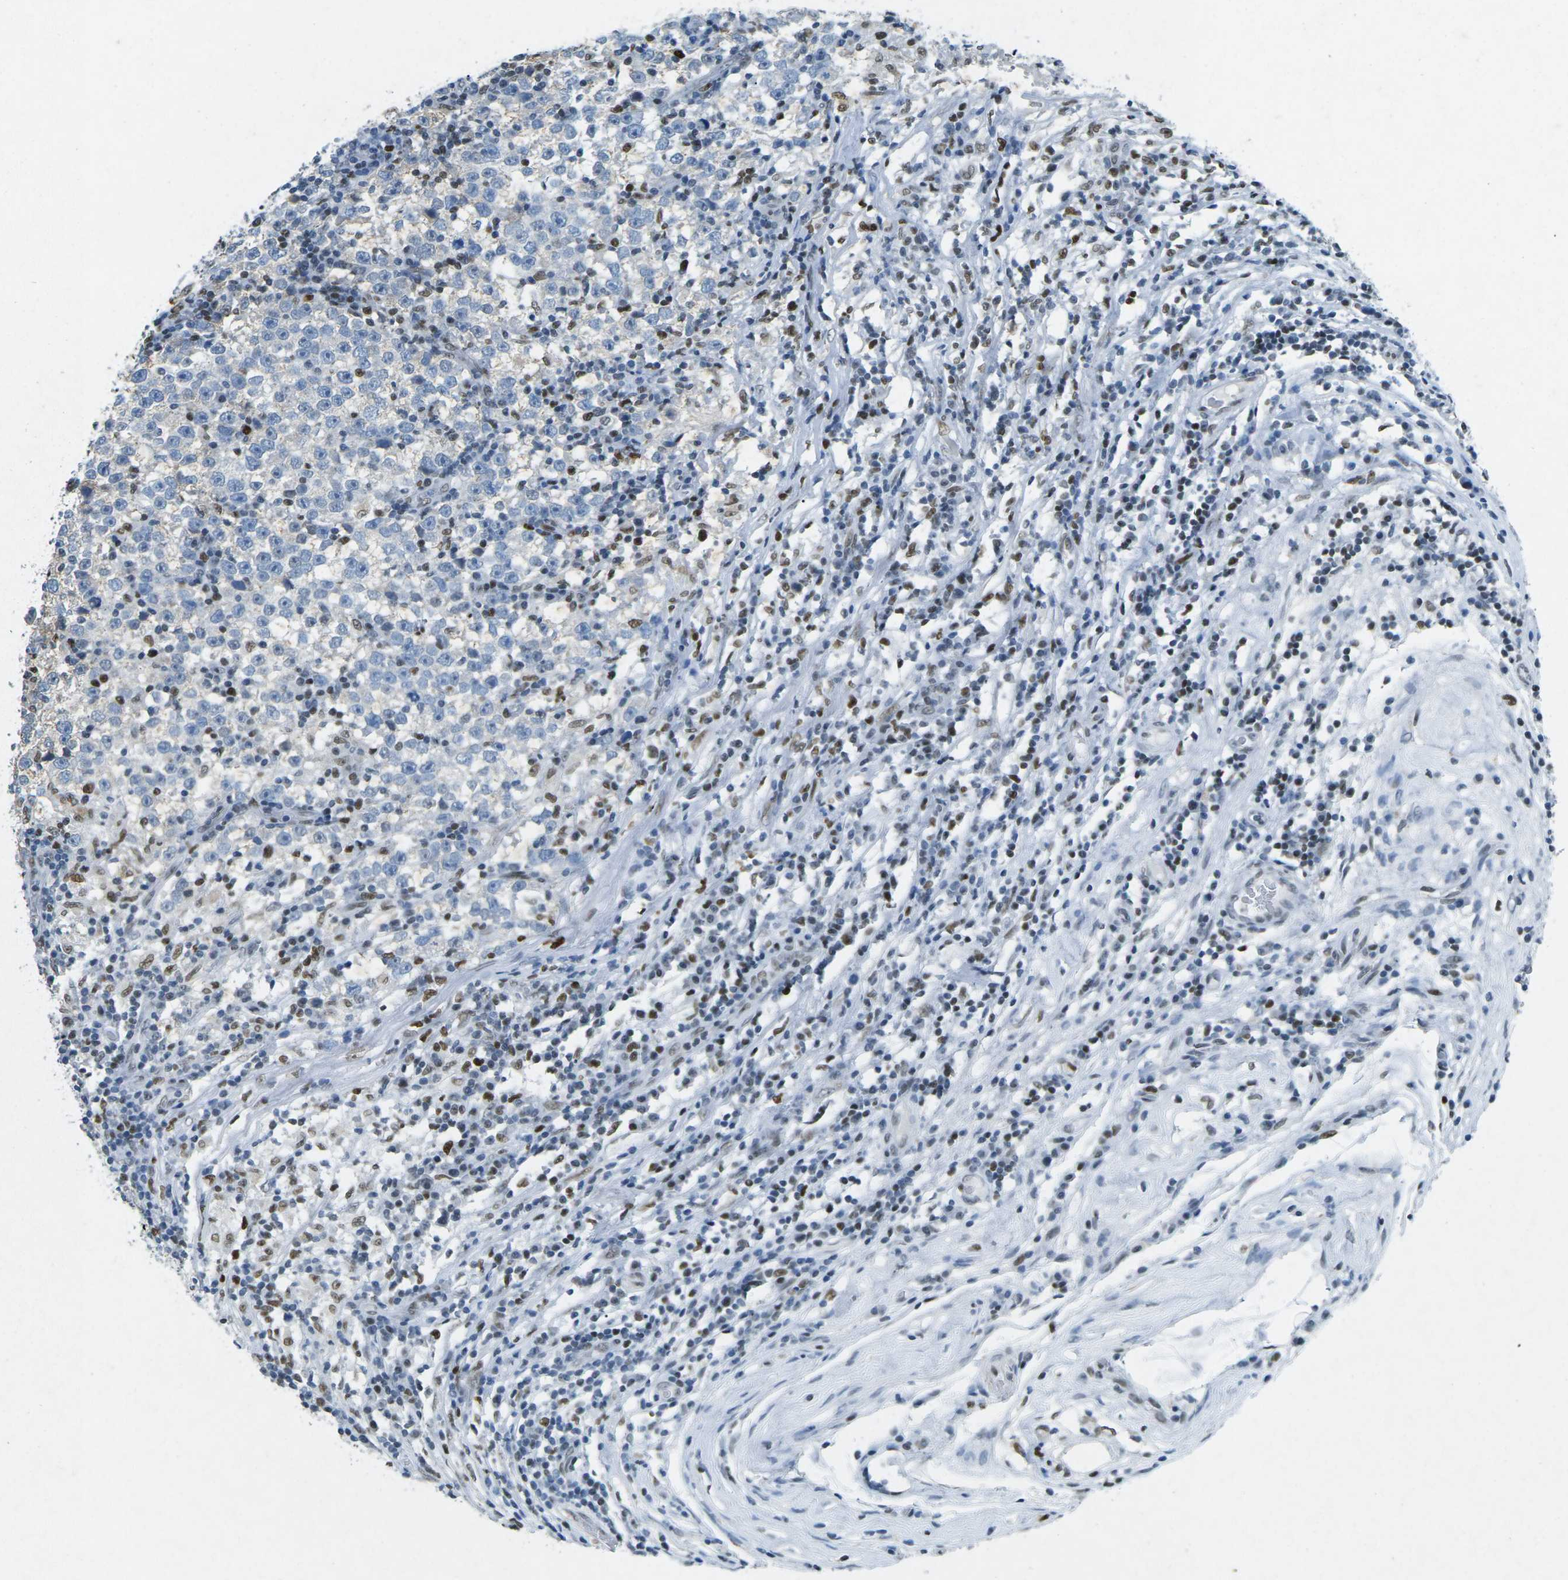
{"staining": {"intensity": "moderate", "quantity": "<25%", "location": "nuclear"}, "tissue": "testis cancer", "cell_type": "Tumor cells", "image_type": "cancer", "snomed": [{"axis": "morphology", "description": "Seminoma, NOS"}, {"axis": "topography", "description": "Testis"}], "caption": "IHC image of testis cancer (seminoma) stained for a protein (brown), which reveals low levels of moderate nuclear staining in about <25% of tumor cells.", "gene": "RB1", "patient": {"sex": "male", "age": 43}}